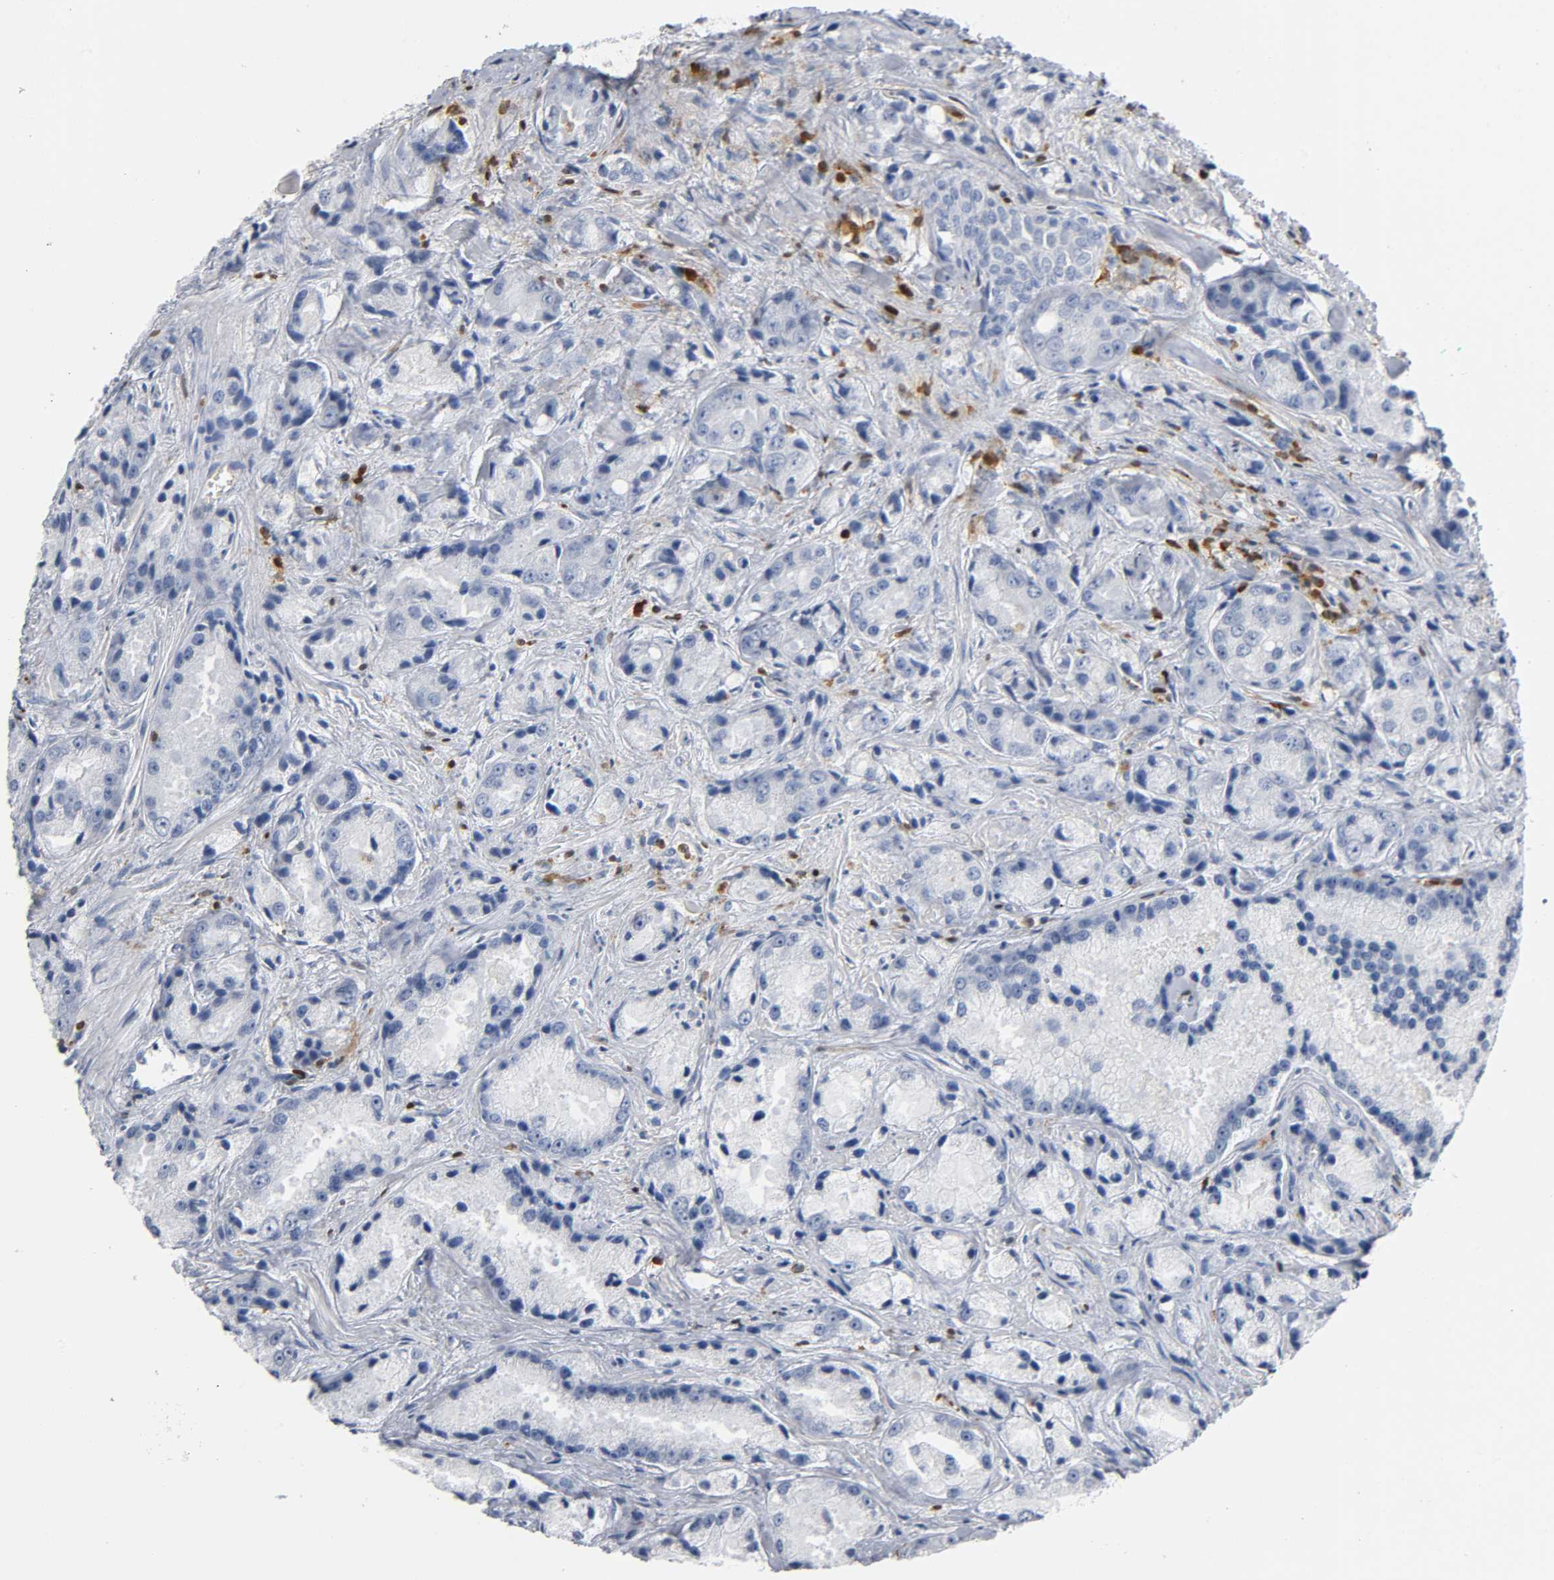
{"staining": {"intensity": "negative", "quantity": "none", "location": "none"}, "tissue": "prostate cancer", "cell_type": "Tumor cells", "image_type": "cancer", "snomed": [{"axis": "morphology", "description": "Adenocarcinoma, Low grade"}, {"axis": "topography", "description": "Prostate"}], "caption": "DAB (3,3'-diaminobenzidine) immunohistochemical staining of human prostate cancer exhibits no significant positivity in tumor cells.", "gene": "DOK2", "patient": {"sex": "male", "age": 64}}